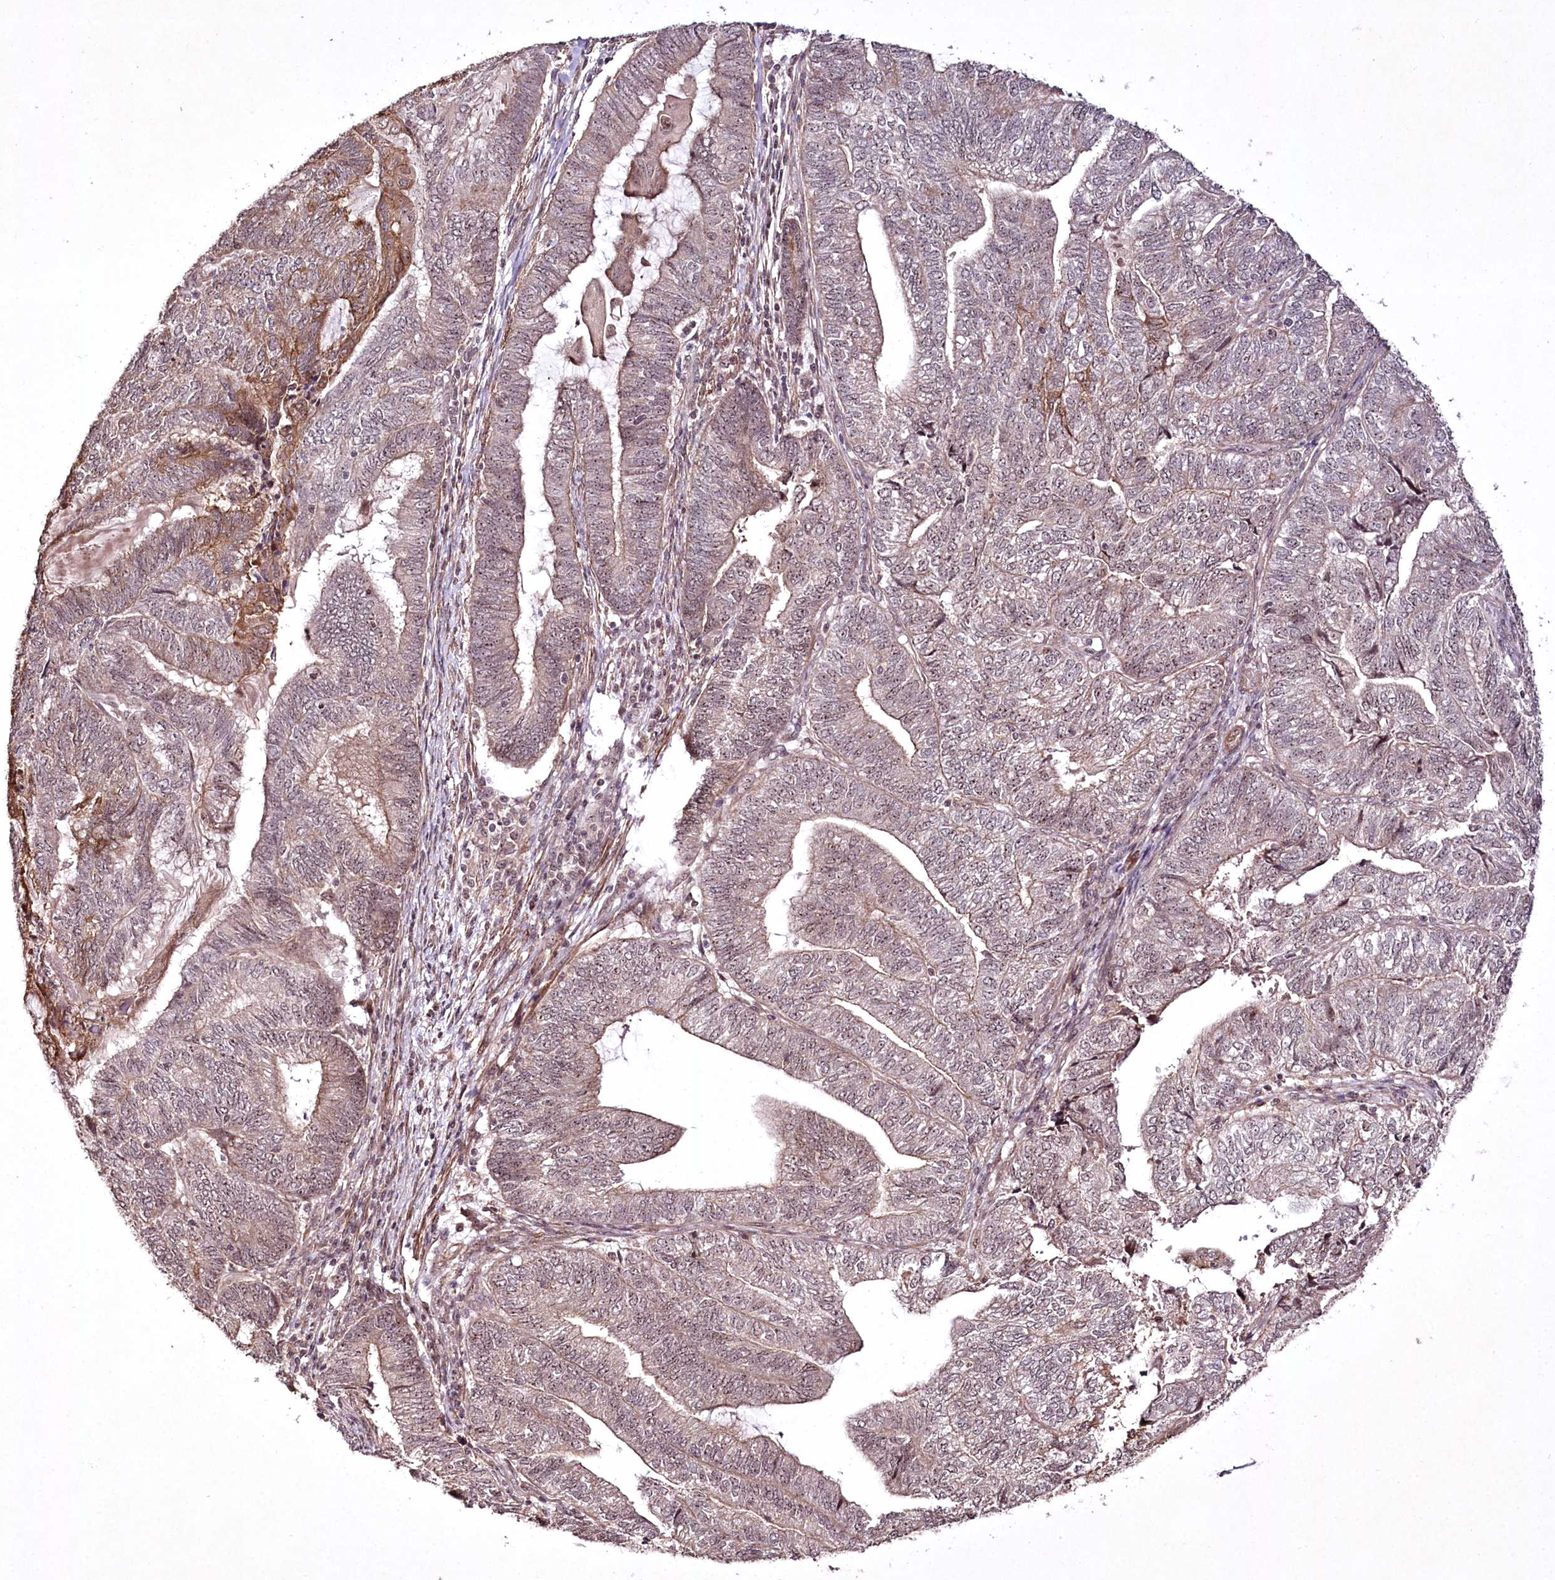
{"staining": {"intensity": "weak", "quantity": "<25%", "location": "cytoplasmic/membranous,nuclear"}, "tissue": "endometrial cancer", "cell_type": "Tumor cells", "image_type": "cancer", "snomed": [{"axis": "morphology", "description": "Adenocarcinoma, NOS"}, {"axis": "topography", "description": "Uterus"}, {"axis": "topography", "description": "Endometrium"}], "caption": "There is no significant staining in tumor cells of endometrial cancer (adenocarcinoma). (DAB immunohistochemistry with hematoxylin counter stain).", "gene": "CCDC59", "patient": {"sex": "female", "age": 70}}